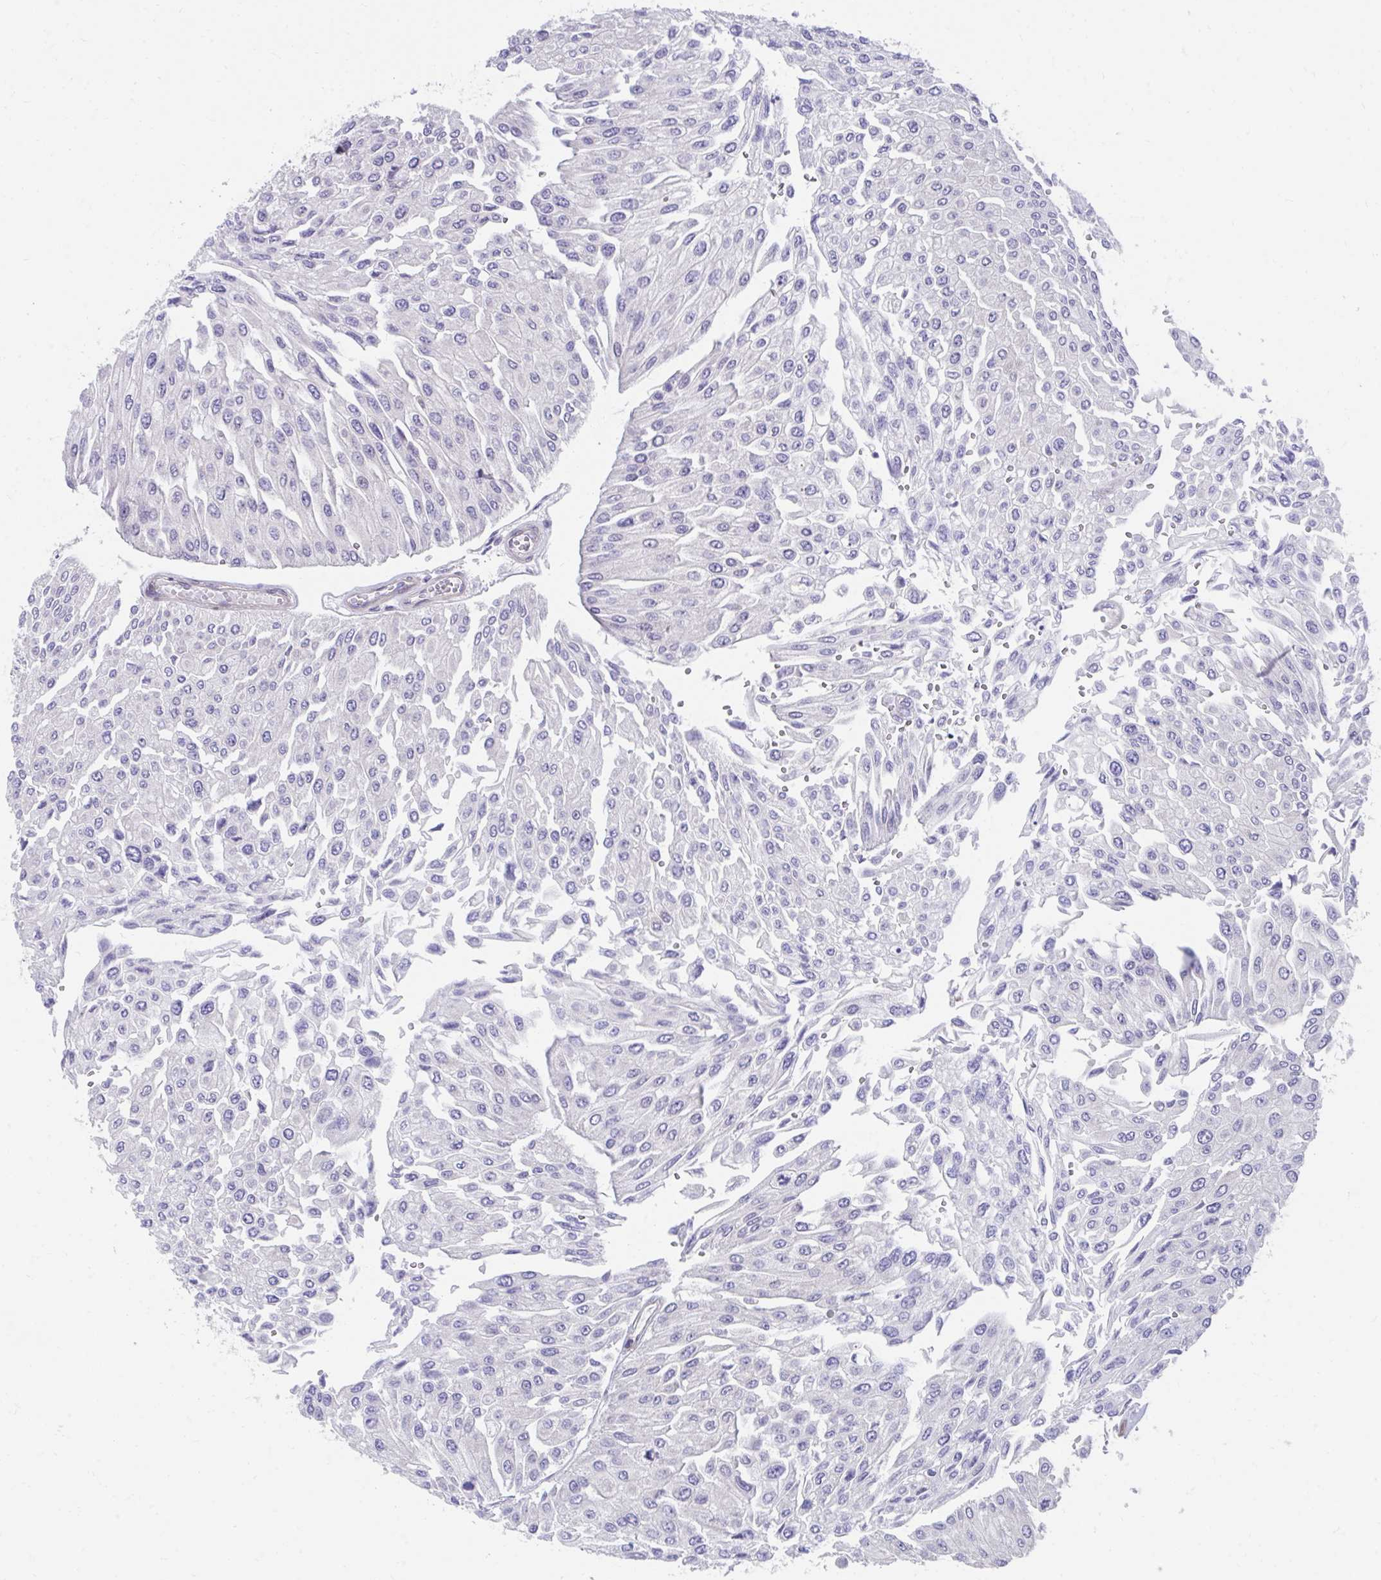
{"staining": {"intensity": "negative", "quantity": "none", "location": "none"}, "tissue": "urothelial cancer", "cell_type": "Tumor cells", "image_type": "cancer", "snomed": [{"axis": "morphology", "description": "Urothelial carcinoma, NOS"}, {"axis": "topography", "description": "Urinary bladder"}], "caption": "Human urothelial cancer stained for a protein using IHC demonstrates no expression in tumor cells.", "gene": "SLAMF7", "patient": {"sex": "male", "age": 67}}